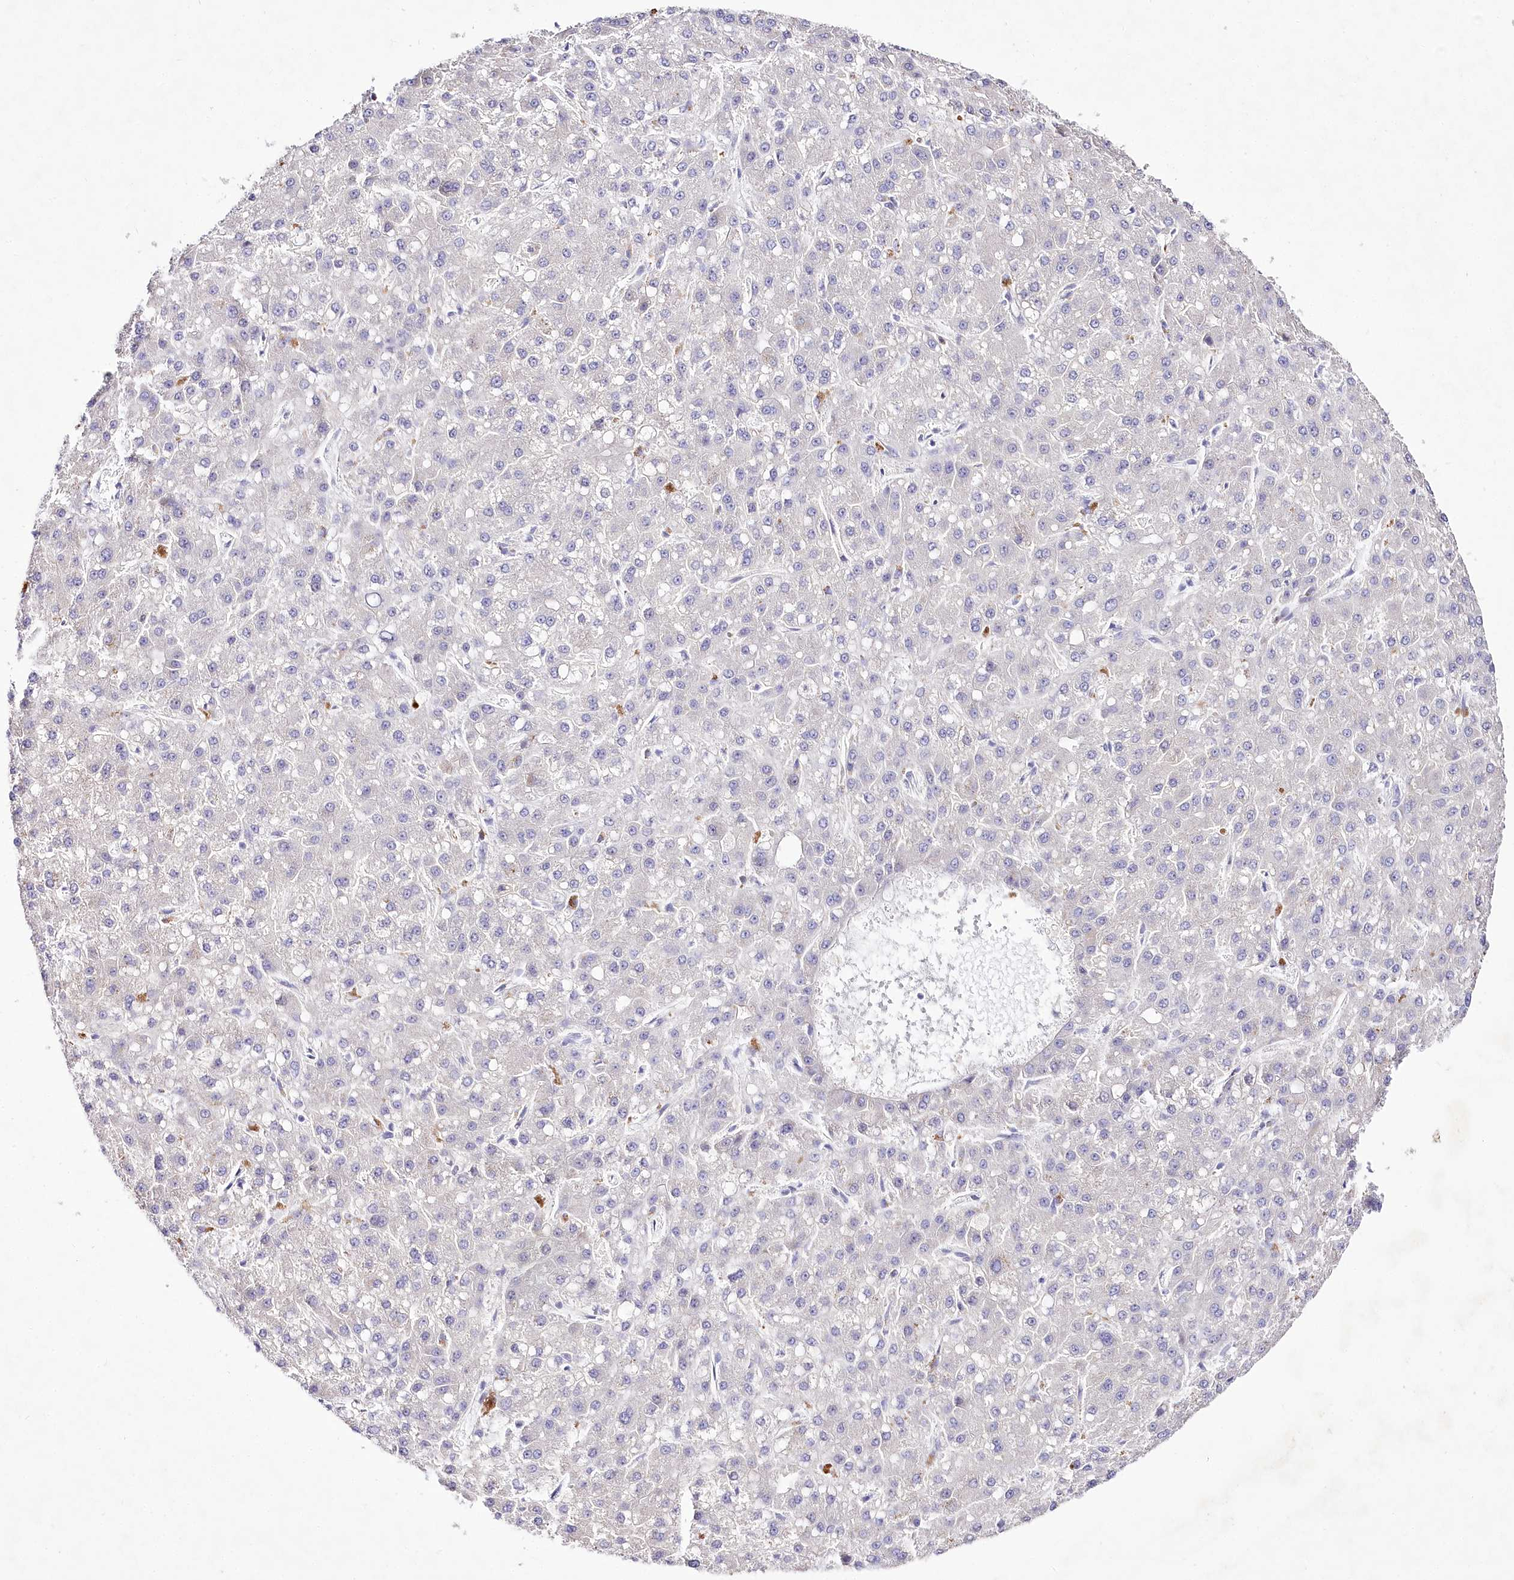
{"staining": {"intensity": "negative", "quantity": "none", "location": "none"}, "tissue": "liver cancer", "cell_type": "Tumor cells", "image_type": "cancer", "snomed": [{"axis": "morphology", "description": "Carcinoma, Hepatocellular, NOS"}, {"axis": "topography", "description": "Liver"}], "caption": "Liver cancer (hepatocellular carcinoma) was stained to show a protein in brown. There is no significant staining in tumor cells.", "gene": "LRRC14B", "patient": {"sex": "male", "age": 67}}